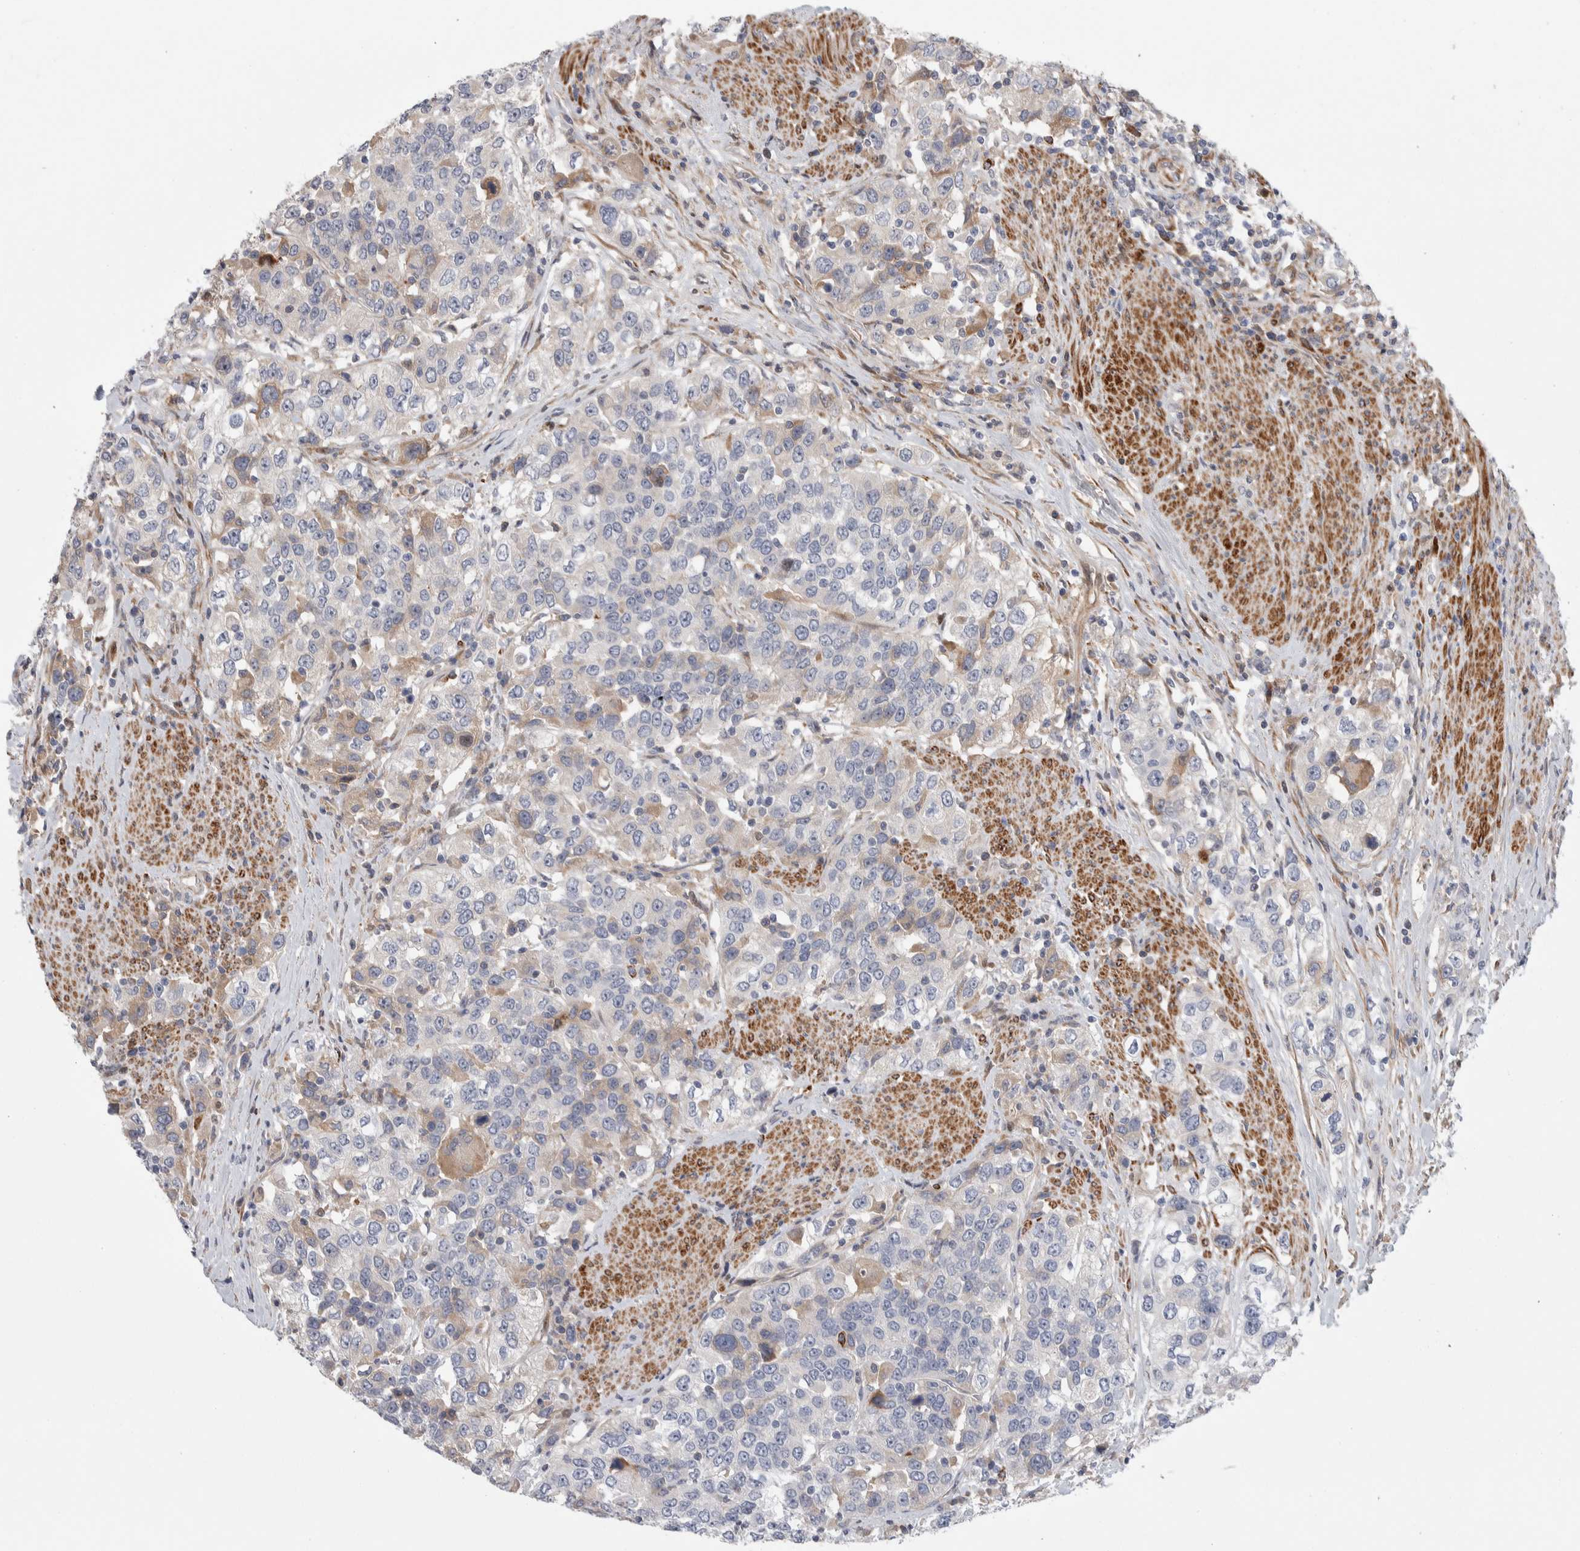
{"staining": {"intensity": "weak", "quantity": "<25%", "location": "cytoplasmic/membranous"}, "tissue": "urothelial cancer", "cell_type": "Tumor cells", "image_type": "cancer", "snomed": [{"axis": "morphology", "description": "Urothelial carcinoma, High grade"}, {"axis": "topography", "description": "Urinary bladder"}], "caption": "An immunohistochemistry (IHC) micrograph of urothelial cancer is shown. There is no staining in tumor cells of urothelial cancer.", "gene": "PSMG3", "patient": {"sex": "female", "age": 80}}